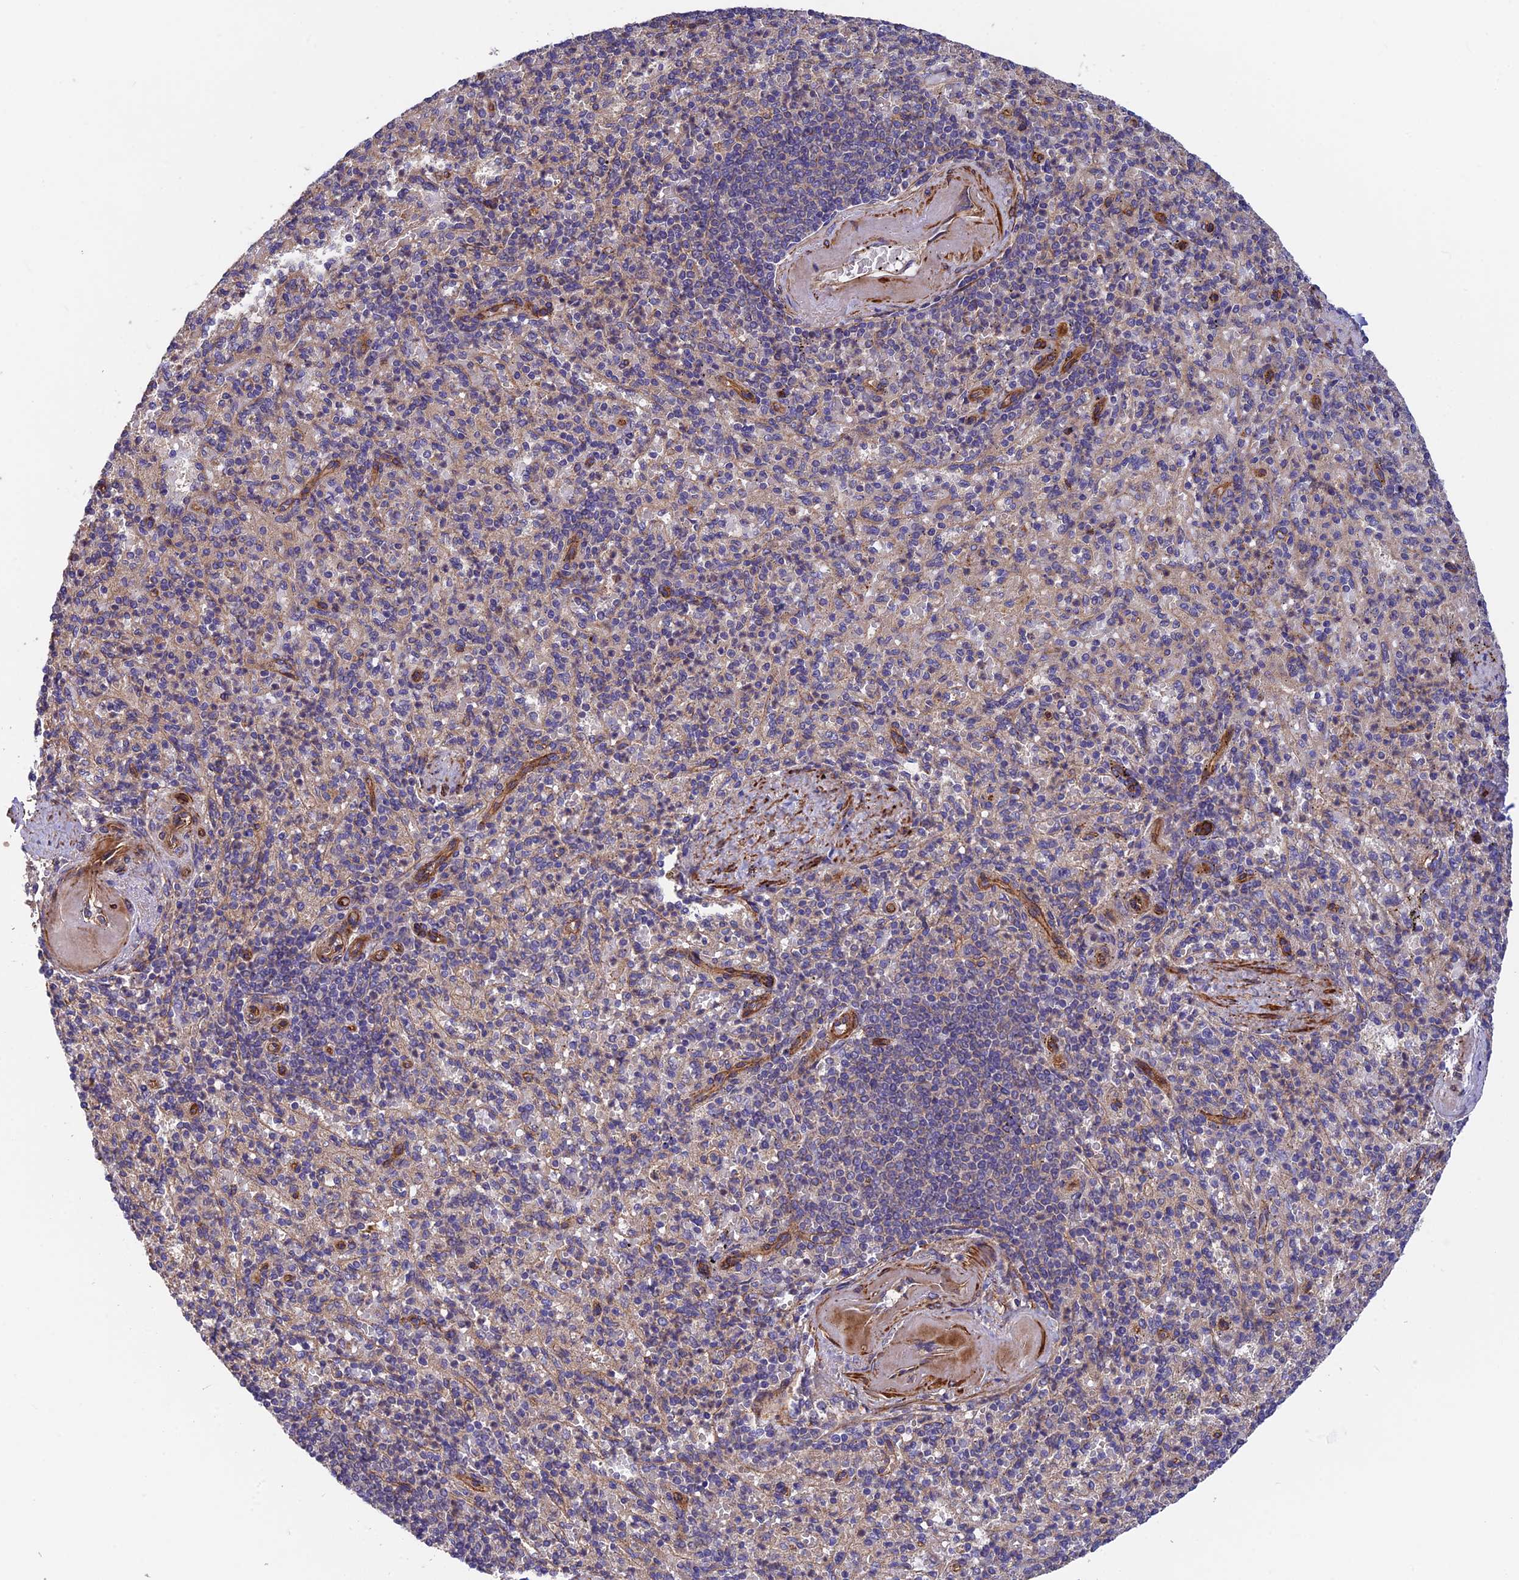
{"staining": {"intensity": "weak", "quantity": "<25%", "location": "cytoplasmic/membranous"}, "tissue": "spleen", "cell_type": "Cells in red pulp", "image_type": "normal", "snomed": [{"axis": "morphology", "description": "Normal tissue, NOS"}, {"axis": "topography", "description": "Spleen"}], "caption": "This is an immunohistochemistry (IHC) photomicrograph of unremarkable spleen. There is no expression in cells in red pulp.", "gene": "ADAMTS15", "patient": {"sex": "female", "age": 74}}